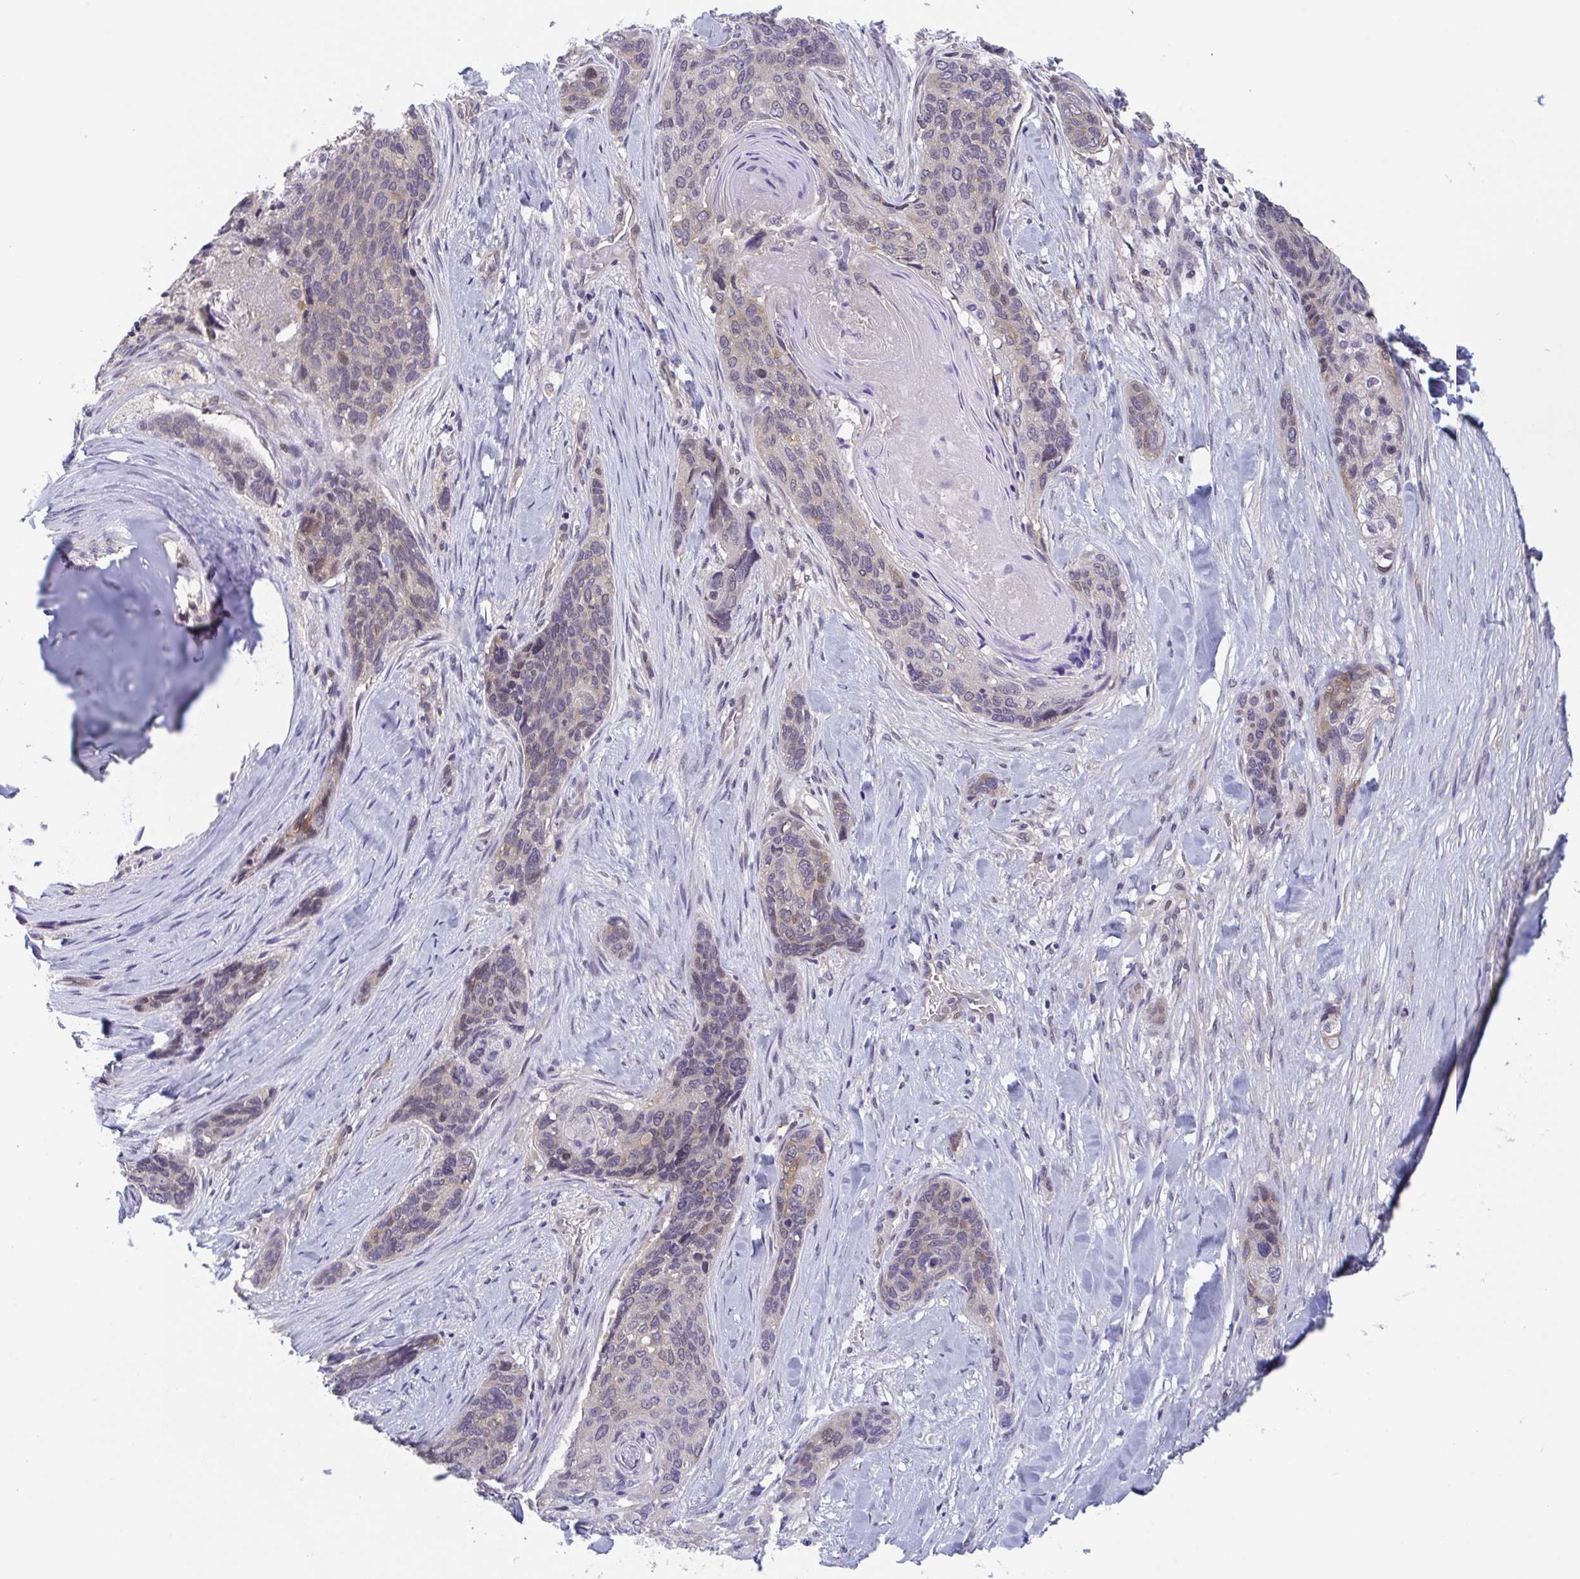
{"staining": {"intensity": "weak", "quantity": "25%-75%", "location": "cytoplasmic/membranous,nuclear"}, "tissue": "lung cancer", "cell_type": "Tumor cells", "image_type": "cancer", "snomed": [{"axis": "morphology", "description": "Squamous cell carcinoma, NOS"}, {"axis": "morphology", "description": "Squamous cell carcinoma, metastatic, NOS"}, {"axis": "topography", "description": "Lymph node"}, {"axis": "topography", "description": "Lung"}], "caption": "Metastatic squamous cell carcinoma (lung) stained with DAB (3,3'-diaminobenzidine) immunohistochemistry exhibits low levels of weak cytoplasmic/membranous and nuclear positivity in approximately 25%-75% of tumor cells.", "gene": "RIOK1", "patient": {"sex": "male", "age": 41}}